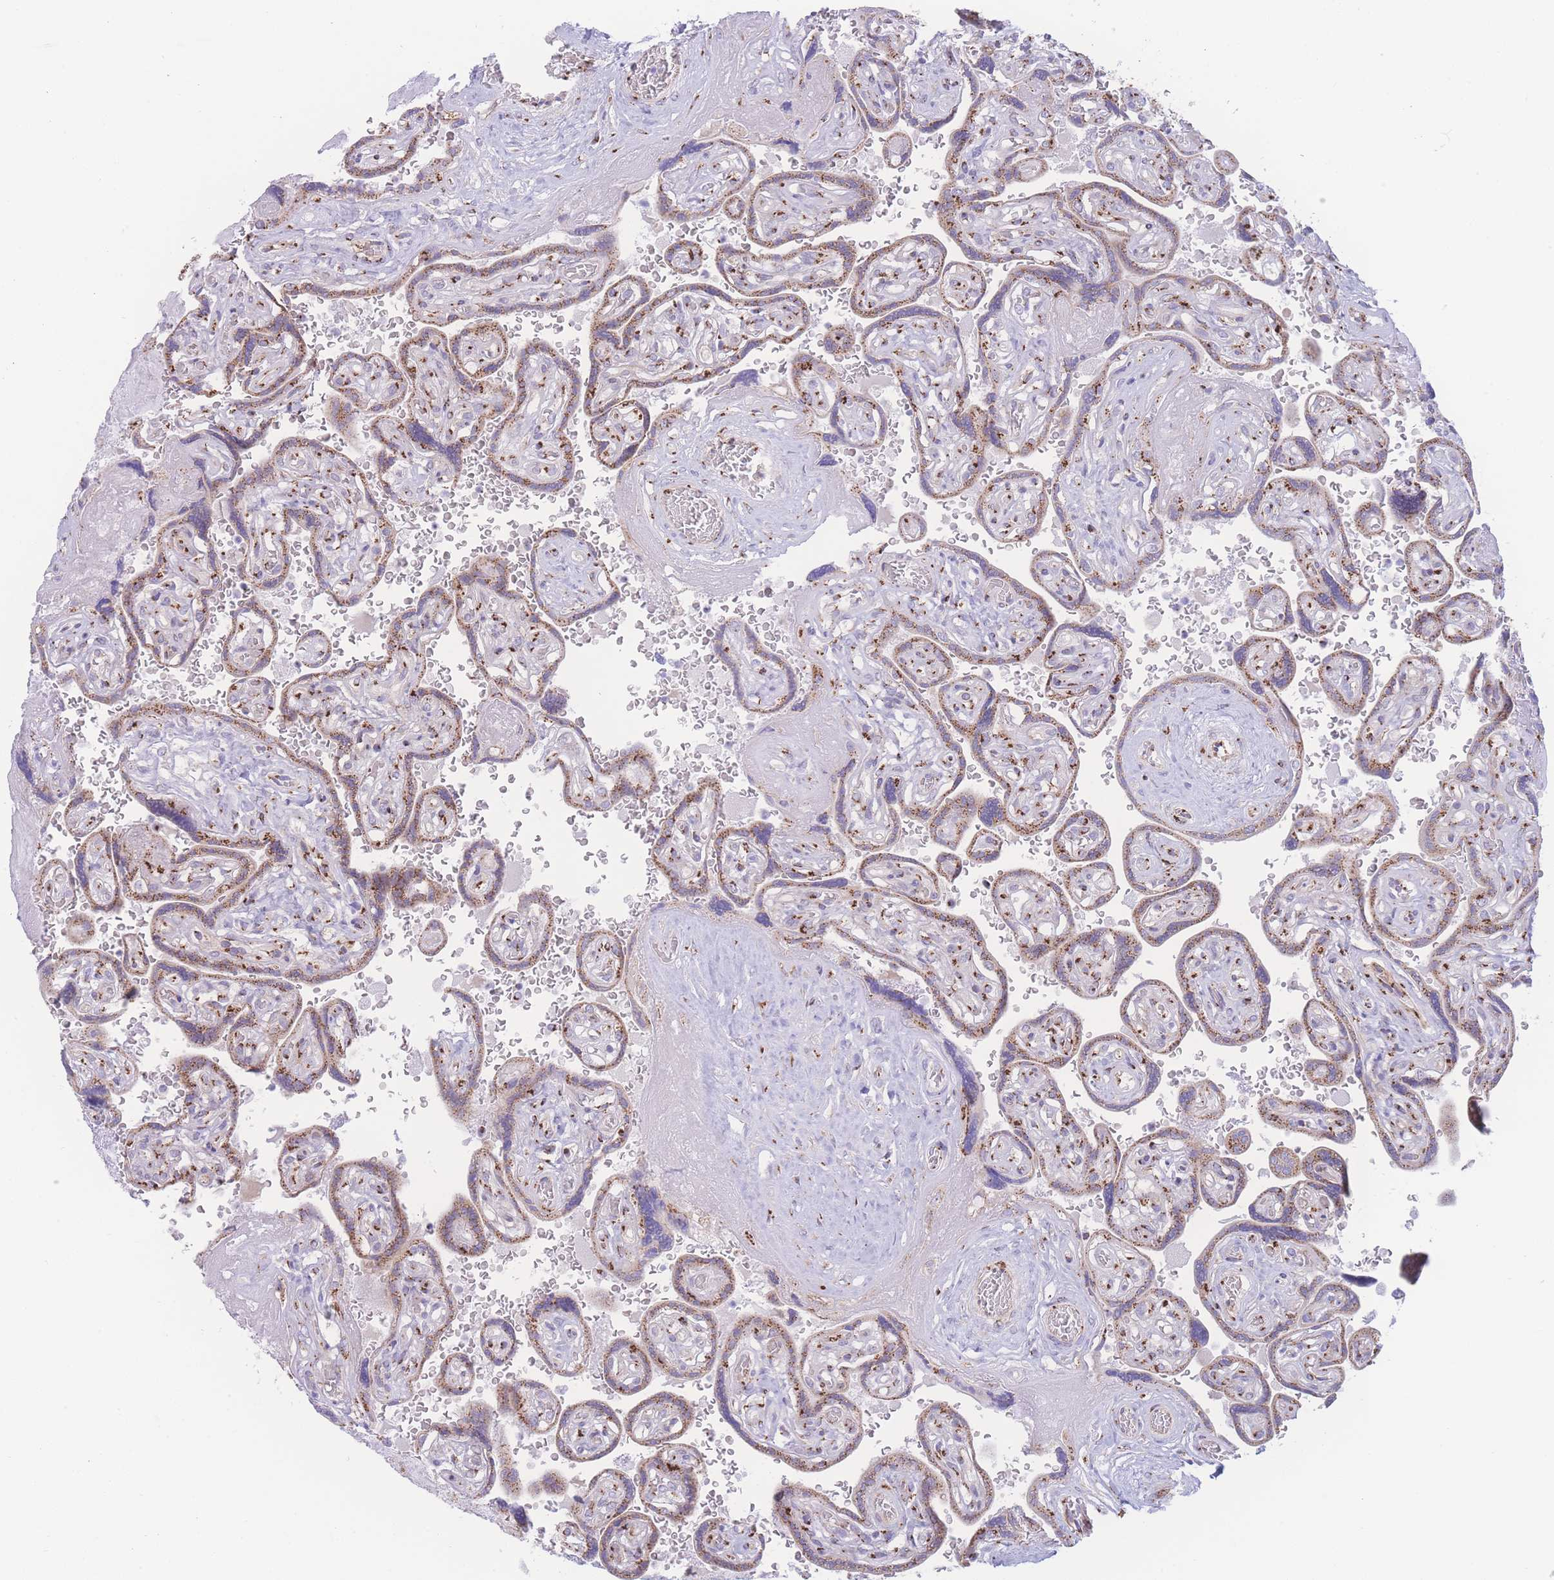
{"staining": {"intensity": "moderate", "quantity": ">75%", "location": "cytoplasmic/membranous"}, "tissue": "placenta", "cell_type": "Trophoblastic cells", "image_type": "normal", "snomed": [{"axis": "morphology", "description": "Normal tissue, NOS"}, {"axis": "topography", "description": "Placenta"}], "caption": "Protein staining of benign placenta displays moderate cytoplasmic/membranous positivity in about >75% of trophoblastic cells. Using DAB (brown) and hematoxylin (blue) stains, captured at high magnification using brightfield microscopy.", "gene": "GOLM2", "patient": {"sex": "female", "age": 32}}